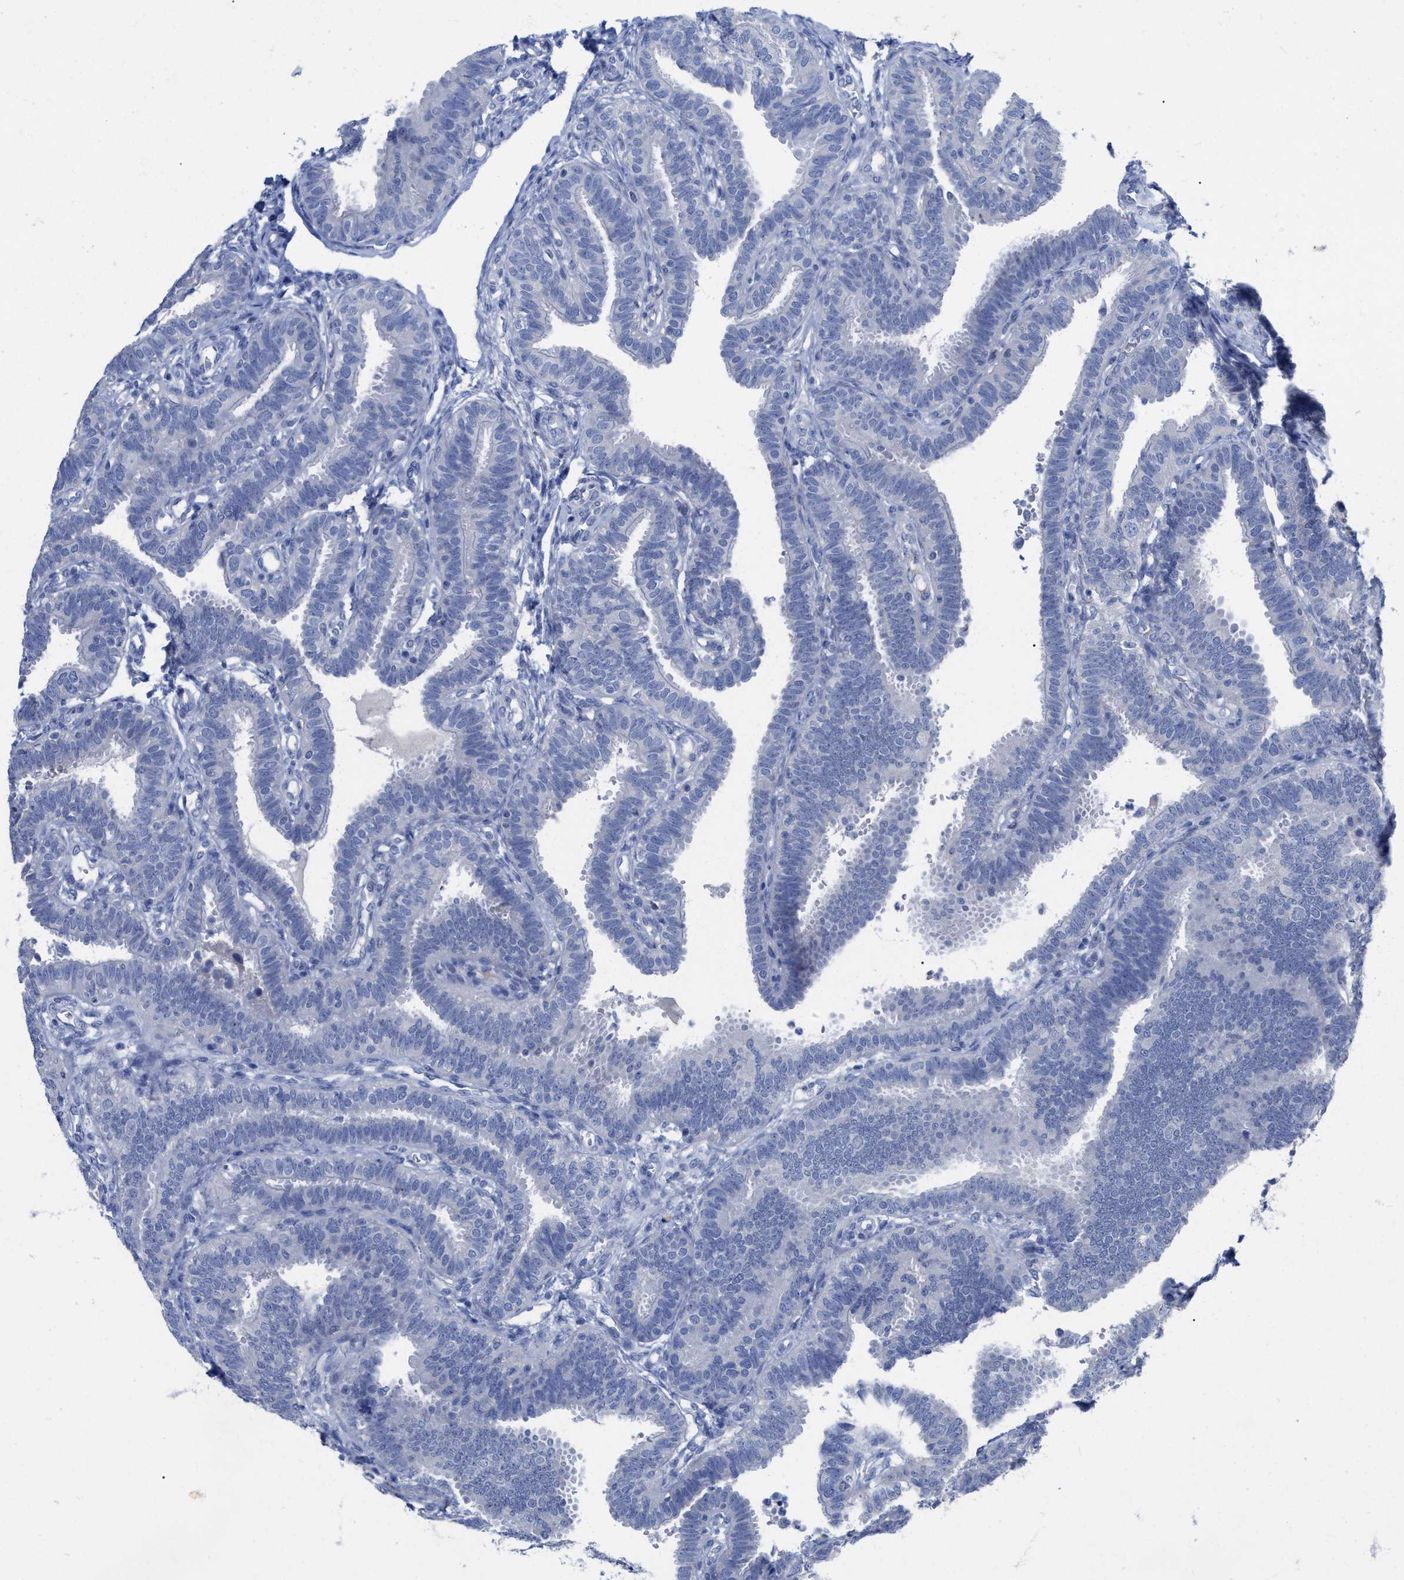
{"staining": {"intensity": "negative", "quantity": "none", "location": "none"}, "tissue": "fallopian tube", "cell_type": "Glandular cells", "image_type": "normal", "snomed": [{"axis": "morphology", "description": "Normal tissue, NOS"}, {"axis": "topography", "description": "Fallopian tube"}, {"axis": "topography", "description": "Placenta"}], "caption": "Histopathology image shows no significant protein staining in glandular cells of benign fallopian tube. The staining is performed using DAB brown chromogen with nuclei counter-stained in using hematoxylin.", "gene": "HAPLN1", "patient": {"sex": "female", "age": 34}}